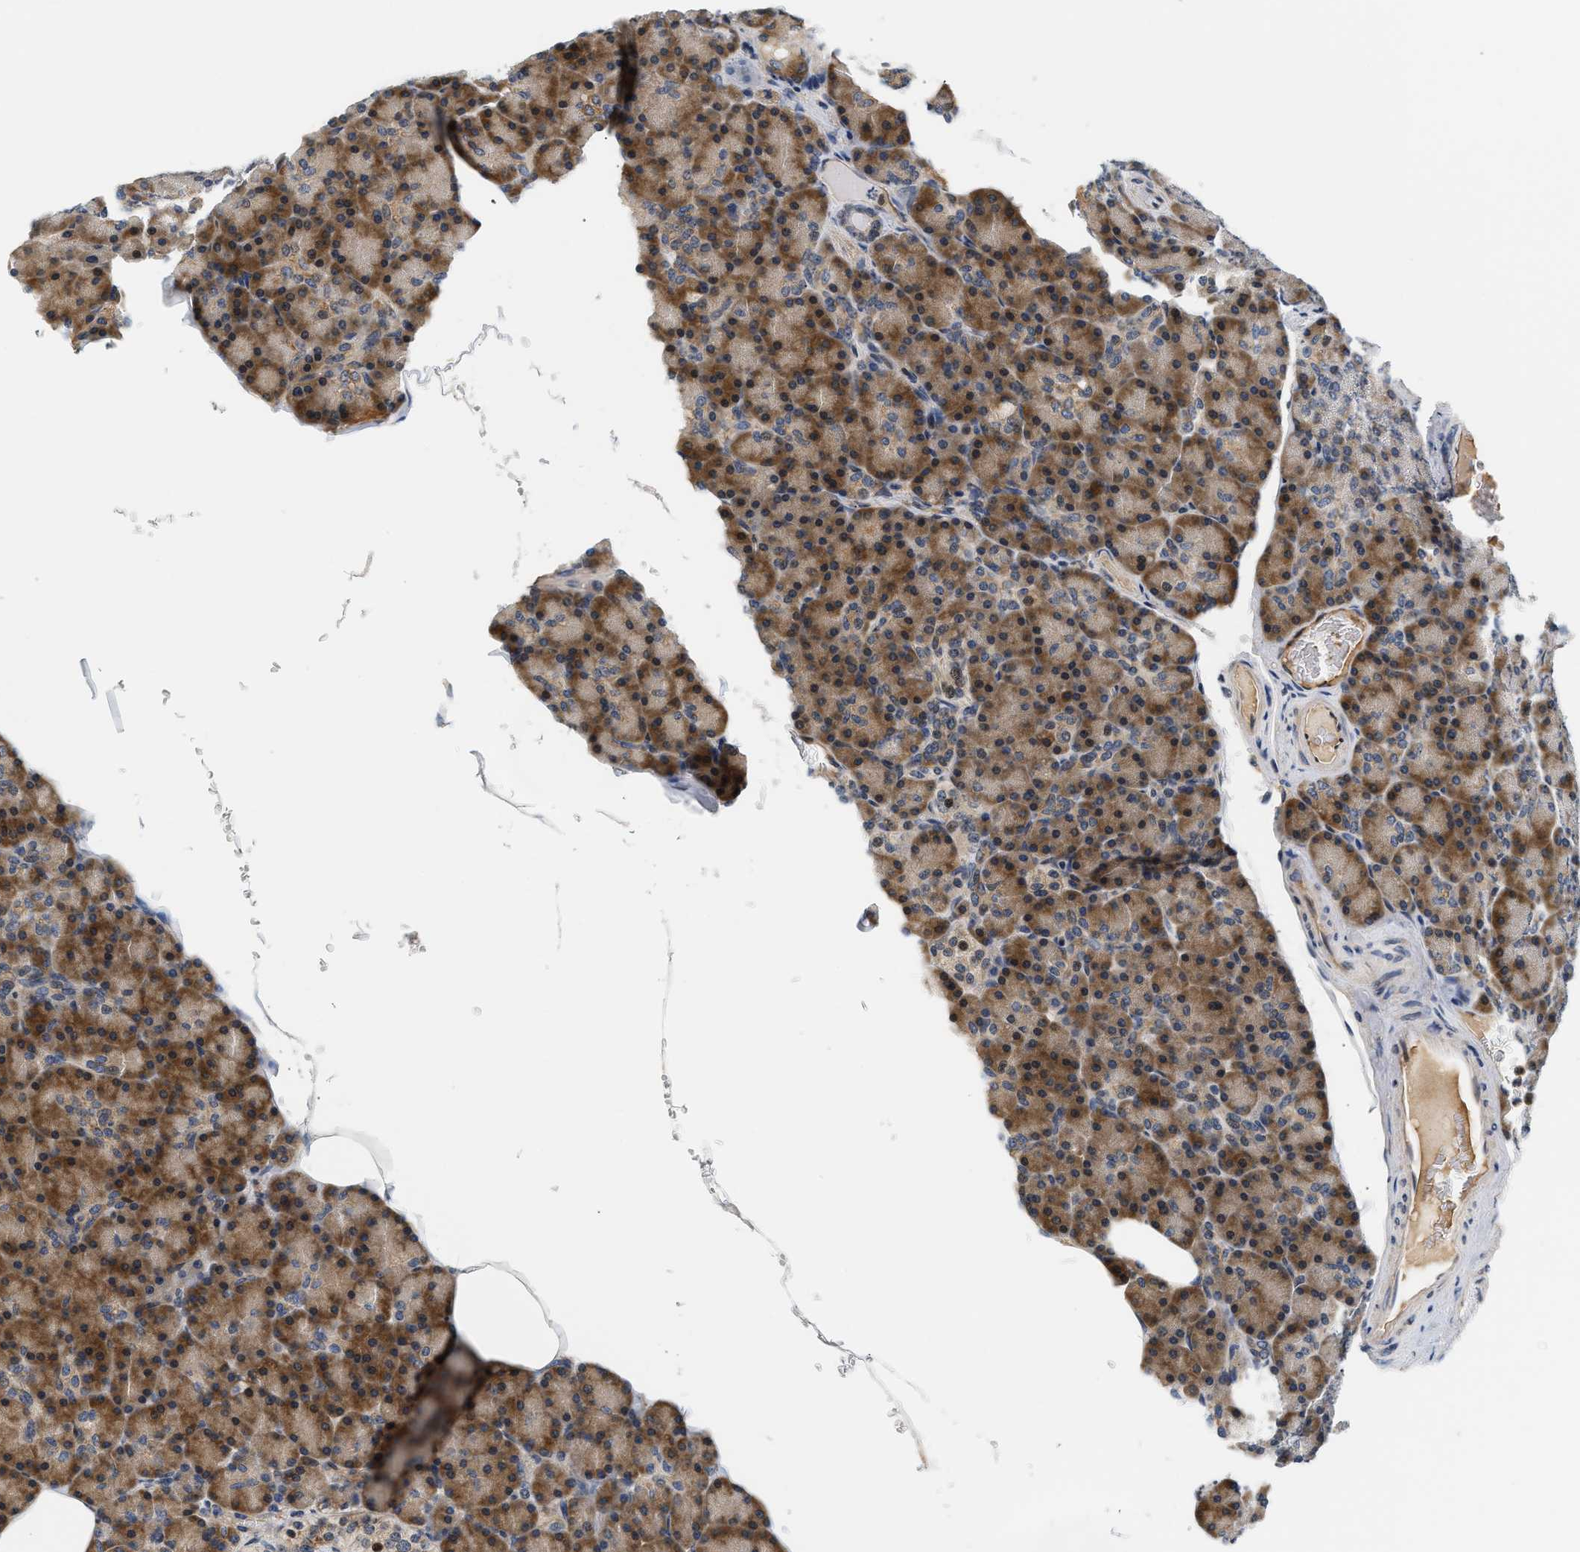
{"staining": {"intensity": "moderate", "quantity": ">75%", "location": "cytoplasmic/membranous"}, "tissue": "pancreas", "cell_type": "Exocrine glandular cells", "image_type": "normal", "snomed": [{"axis": "morphology", "description": "Normal tissue, NOS"}, {"axis": "topography", "description": "Pancreas"}], "caption": "A high-resolution micrograph shows immunohistochemistry staining of unremarkable pancreas, which displays moderate cytoplasmic/membranous expression in approximately >75% of exocrine glandular cells. The staining was performed using DAB to visualize the protein expression in brown, while the nuclei were stained in blue with hematoxylin (Magnification: 20x).", "gene": "TNIP2", "patient": {"sex": "female", "age": 43}}